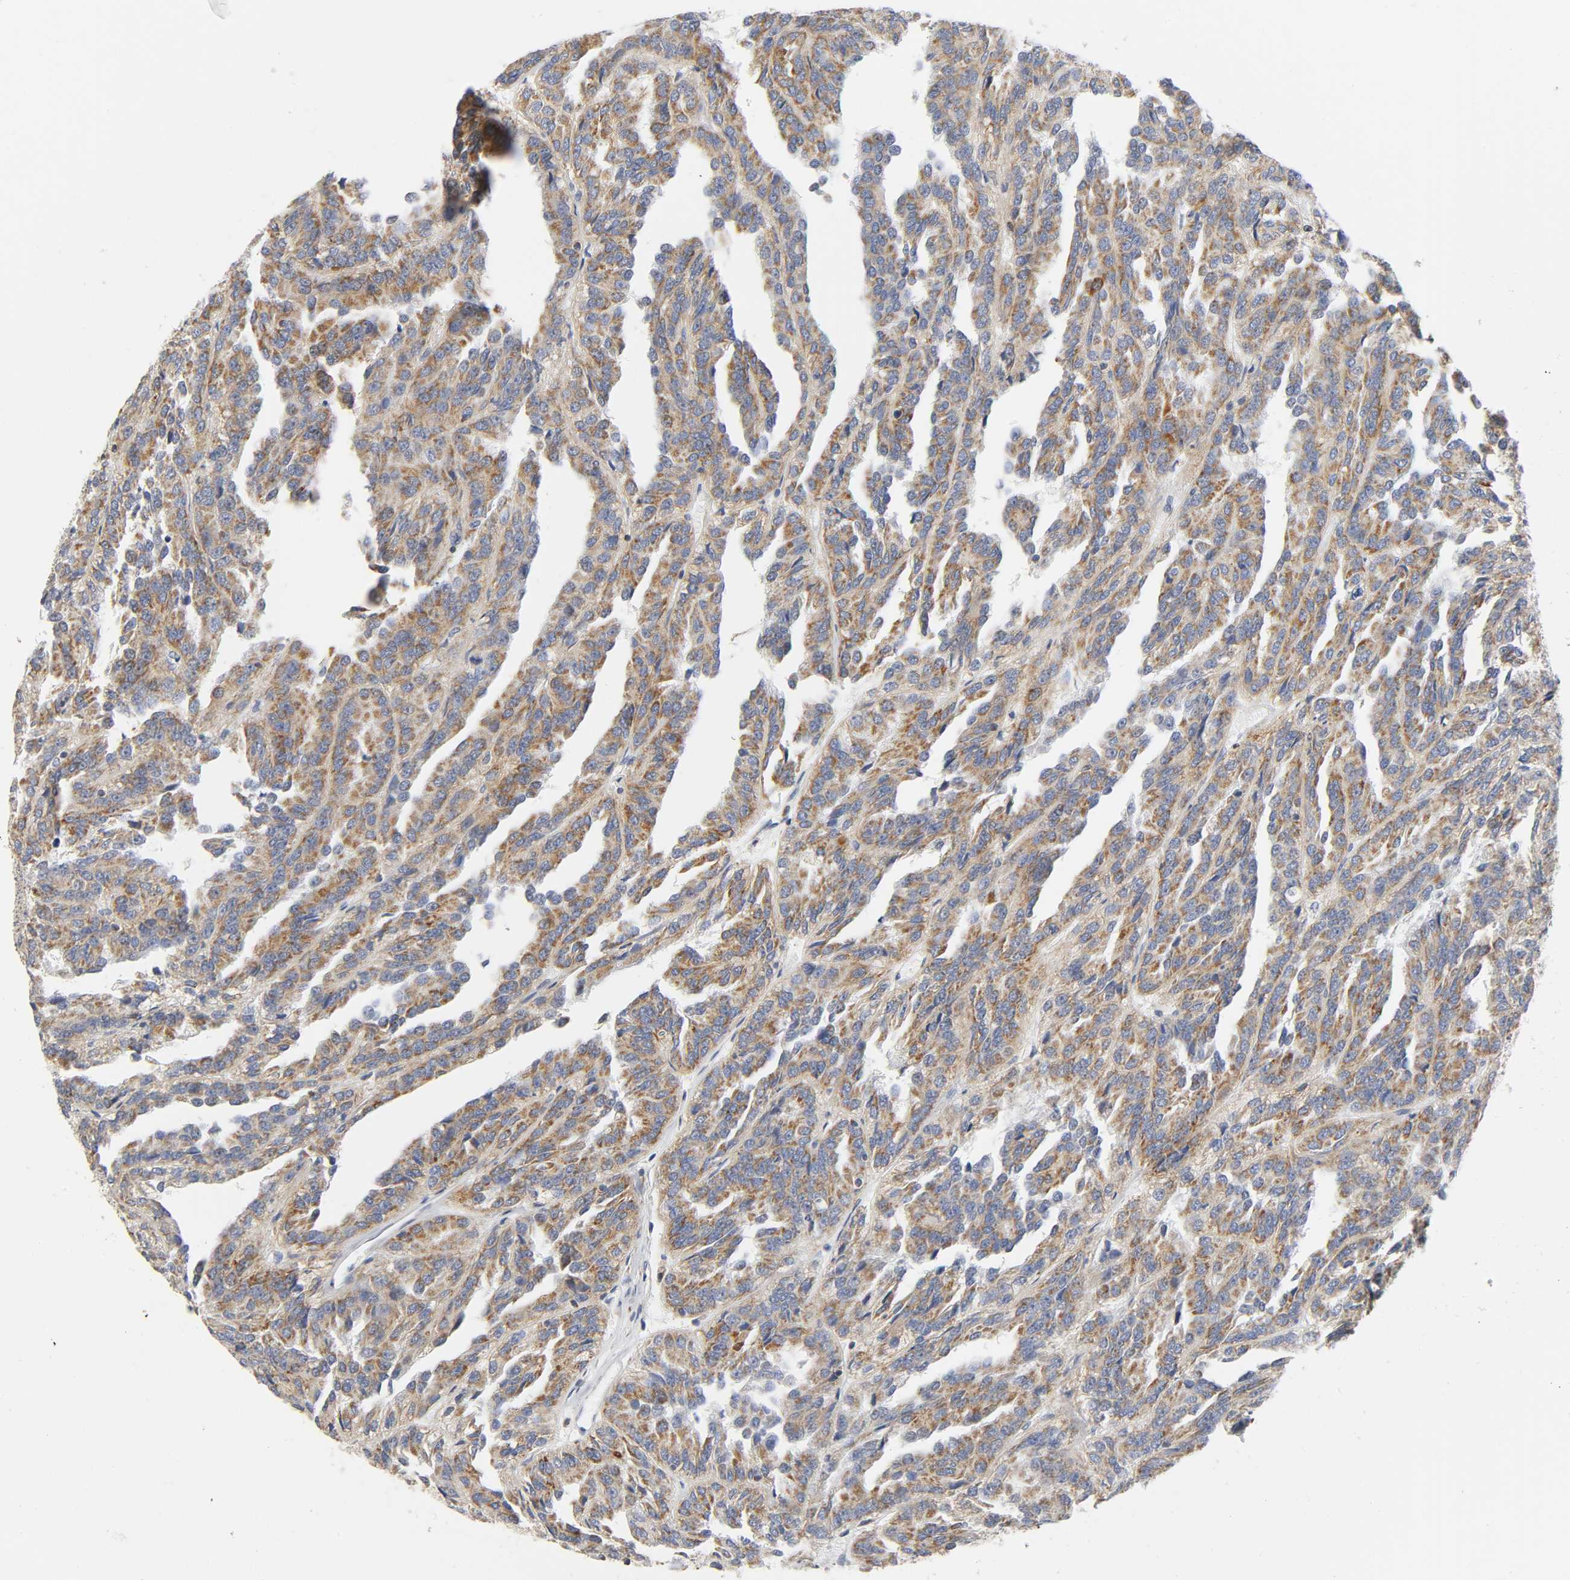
{"staining": {"intensity": "moderate", "quantity": ">75%", "location": "cytoplasmic/membranous"}, "tissue": "renal cancer", "cell_type": "Tumor cells", "image_type": "cancer", "snomed": [{"axis": "morphology", "description": "Adenocarcinoma, NOS"}, {"axis": "topography", "description": "Kidney"}], "caption": "Protein staining reveals moderate cytoplasmic/membranous staining in approximately >75% of tumor cells in adenocarcinoma (renal).", "gene": "BAK1", "patient": {"sex": "male", "age": 46}}